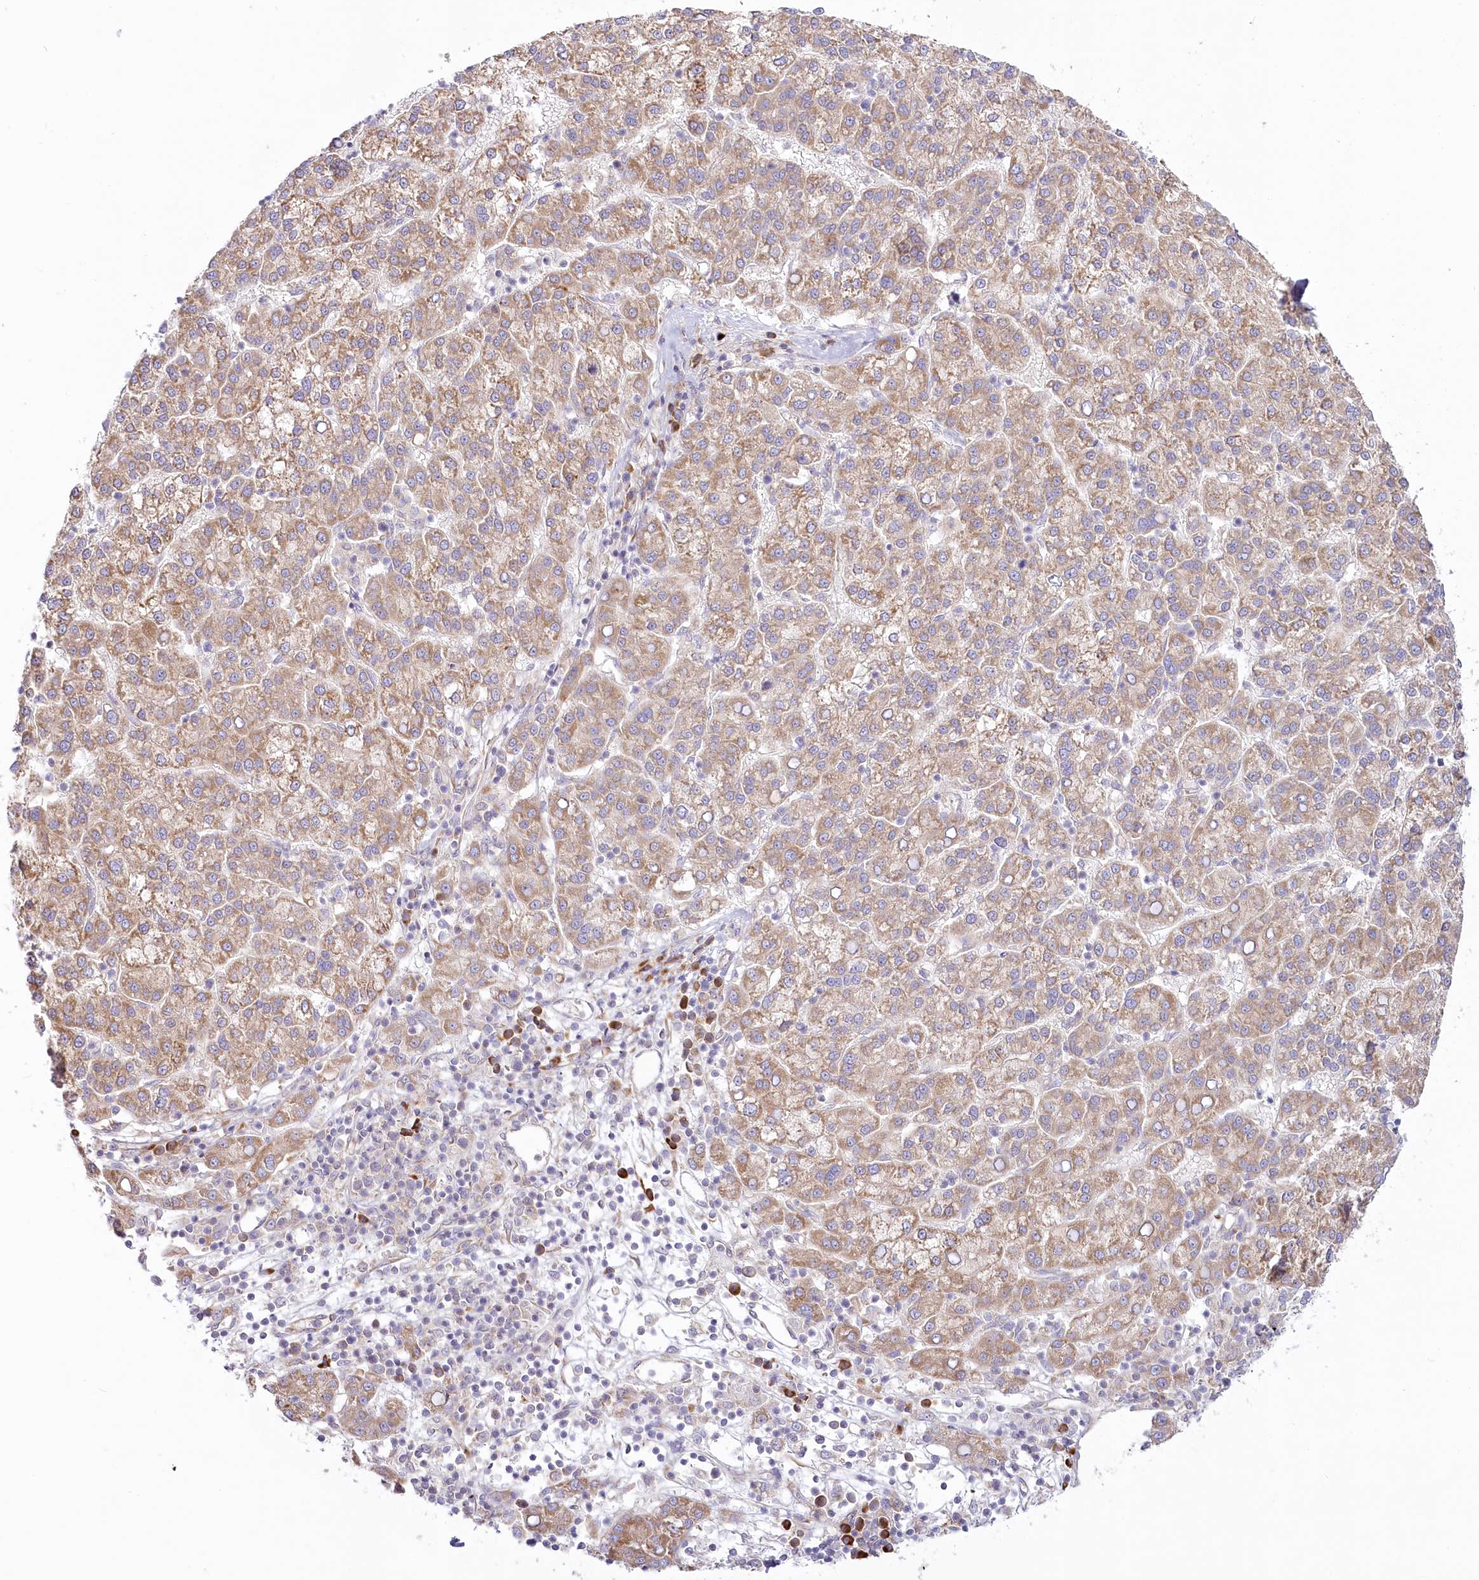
{"staining": {"intensity": "moderate", "quantity": ">75%", "location": "cytoplasmic/membranous"}, "tissue": "liver cancer", "cell_type": "Tumor cells", "image_type": "cancer", "snomed": [{"axis": "morphology", "description": "Carcinoma, Hepatocellular, NOS"}, {"axis": "topography", "description": "Liver"}], "caption": "Brown immunohistochemical staining in hepatocellular carcinoma (liver) shows moderate cytoplasmic/membranous staining in approximately >75% of tumor cells.", "gene": "HARS2", "patient": {"sex": "female", "age": 58}}